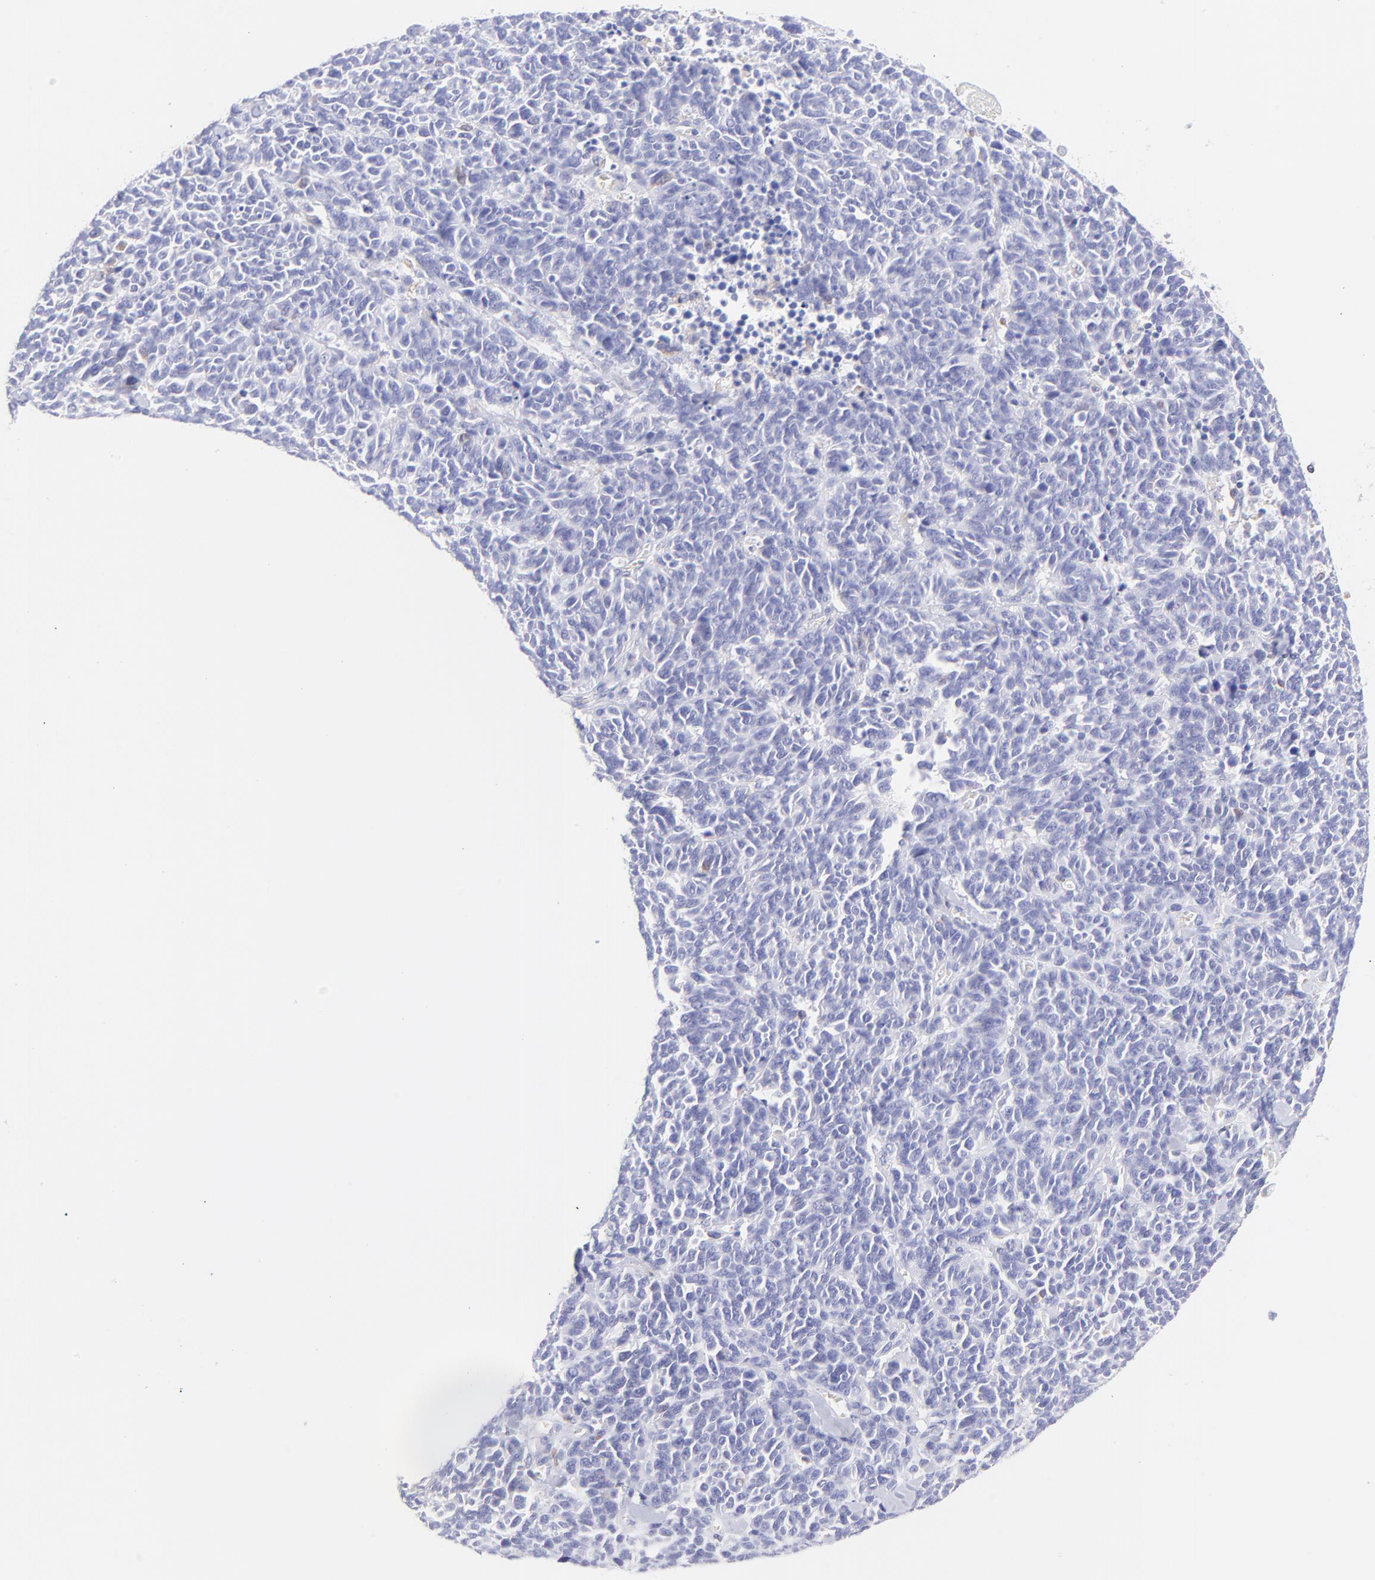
{"staining": {"intensity": "negative", "quantity": "none", "location": "none"}, "tissue": "lung cancer", "cell_type": "Tumor cells", "image_type": "cancer", "snomed": [{"axis": "morphology", "description": "Neoplasm, malignant, NOS"}, {"axis": "topography", "description": "Lung"}], "caption": "This is an immunohistochemistry (IHC) photomicrograph of human lung malignant neoplasm. There is no expression in tumor cells.", "gene": "IRAG2", "patient": {"sex": "female", "age": 58}}